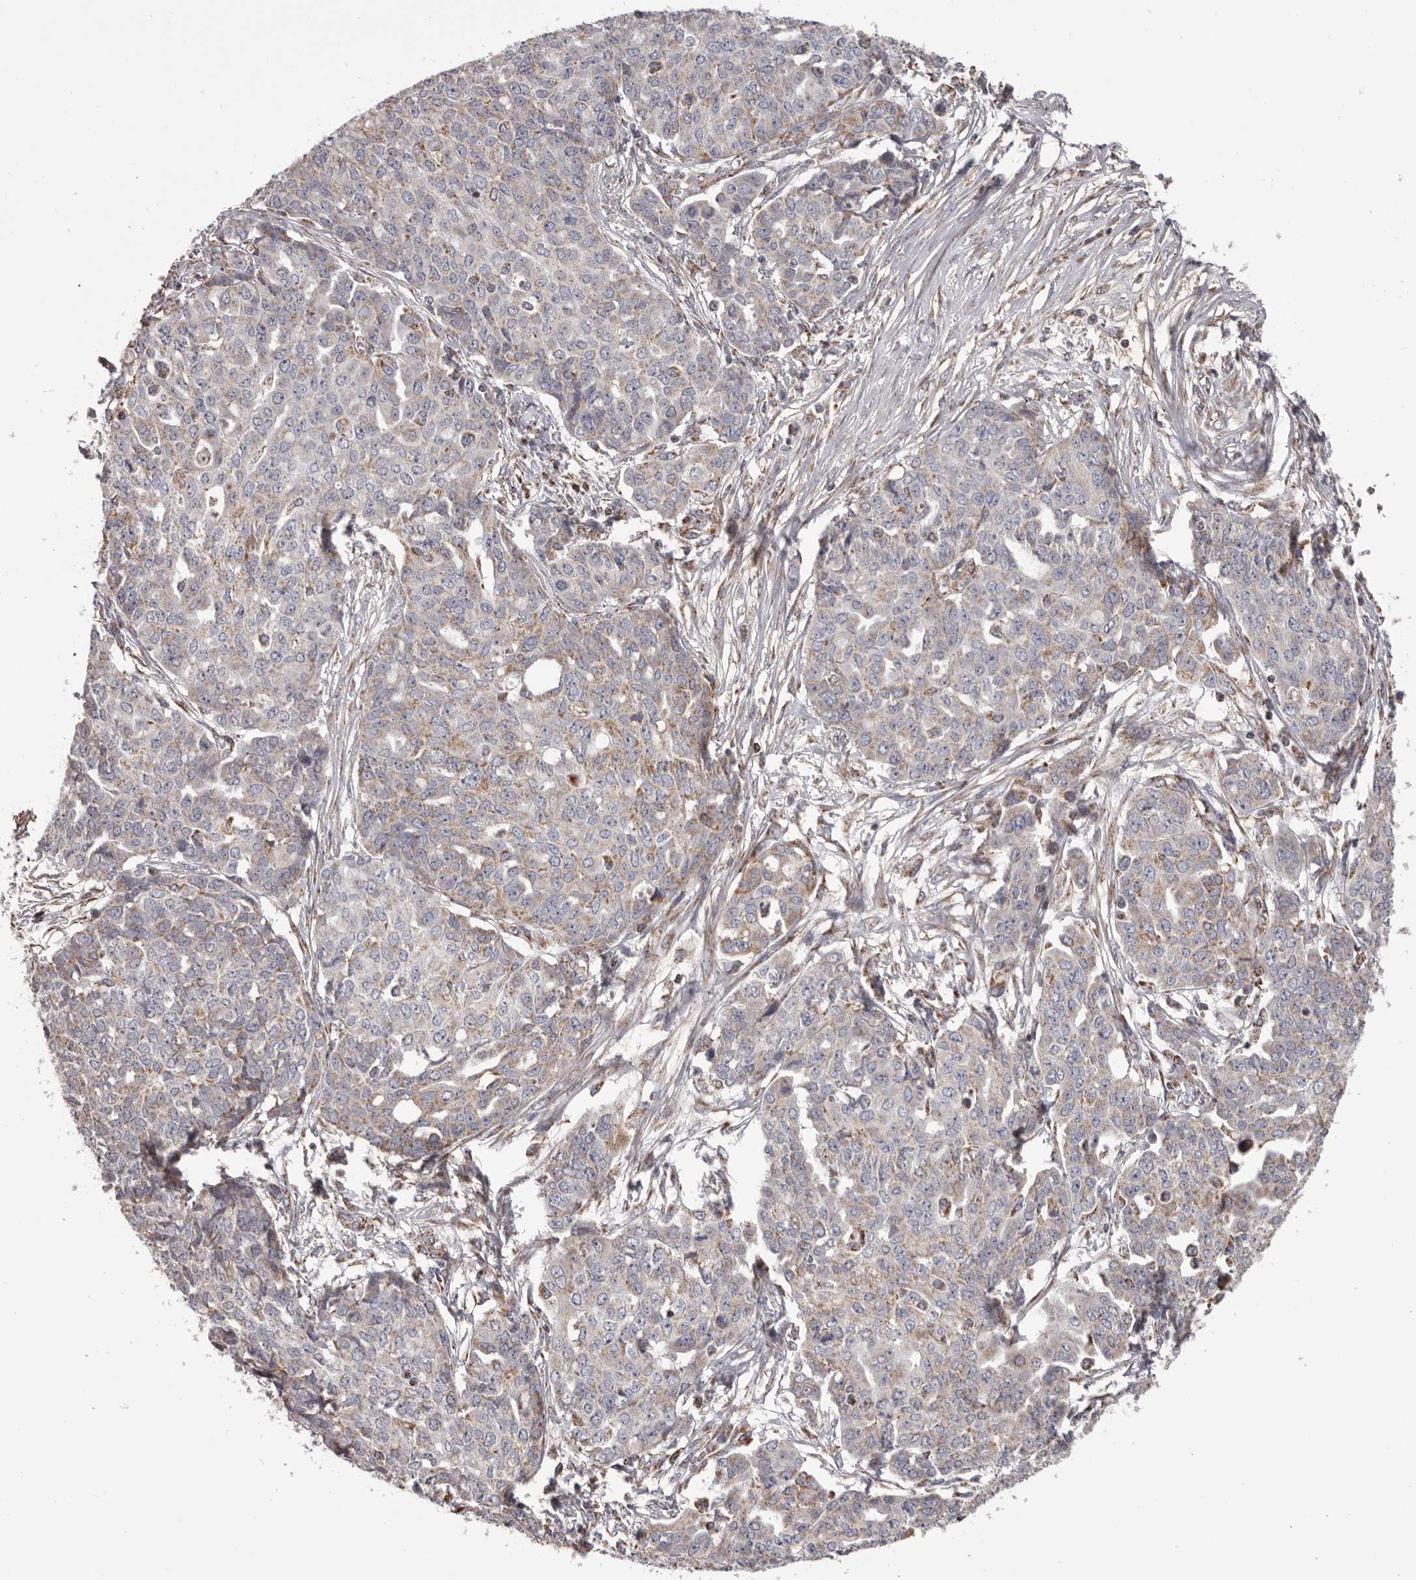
{"staining": {"intensity": "negative", "quantity": "none", "location": "none"}, "tissue": "ovarian cancer", "cell_type": "Tumor cells", "image_type": "cancer", "snomed": [{"axis": "morphology", "description": "Cystadenocarcinoma, serous, NOS"}, {"axis": "topography", "description": "Soft tissue"}, {"axis": "topography", "description": "Ovary"}], "caption": "Photomicrograph shows no significant protein positivity in tumor cells of ovarian serous cystadenocarcinoma. The staining is performed using DAB brown chromogen with nuclei counter-stained in using hematoxylin.", "gene": "CHRM2", "patient": {"sex": "female", "age": 57}}